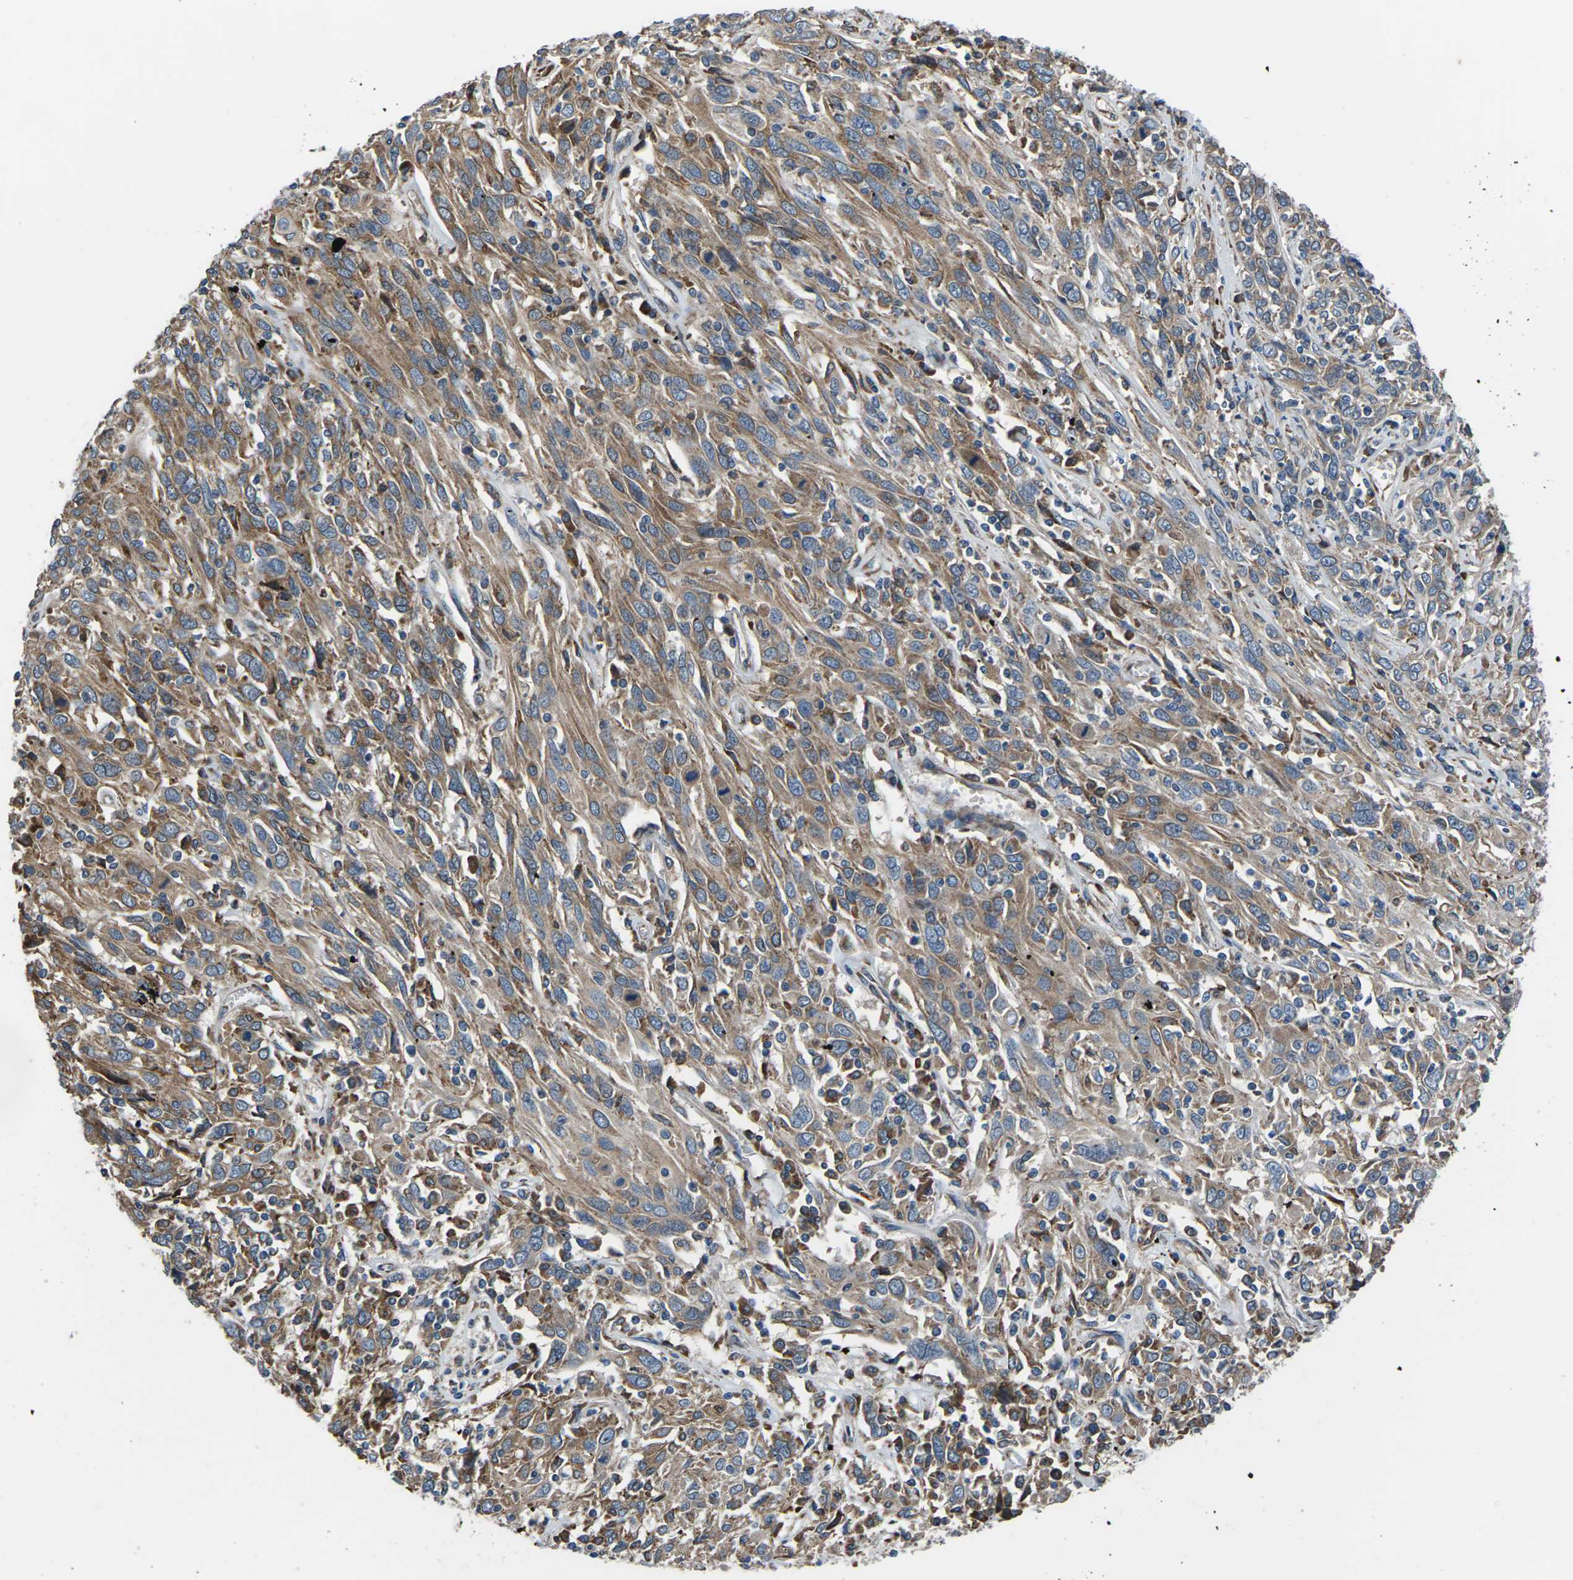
{"staining": {"intensity": "moderate", "quantity": ">75%", "location": "cytoplasmic/membranous"}, "tissue": "cervical cancer", "cell_type": "Tumor cells", "image_type": "cancer", "snomed": [{"axis": "morphology", "description": "Squamous cell carcinoma, NOS"}, {"axis": "topography", "description": "Cervix"}], "caption": "This micrograph reveals immunohistochemistry (IHC) staining of human cervical cancer, with medium moderate cytoplasmic/membranous positivity in about >75% of tumor cells.", "gene": "GABRP", "patient": {"sex": "female", "age": 46}}